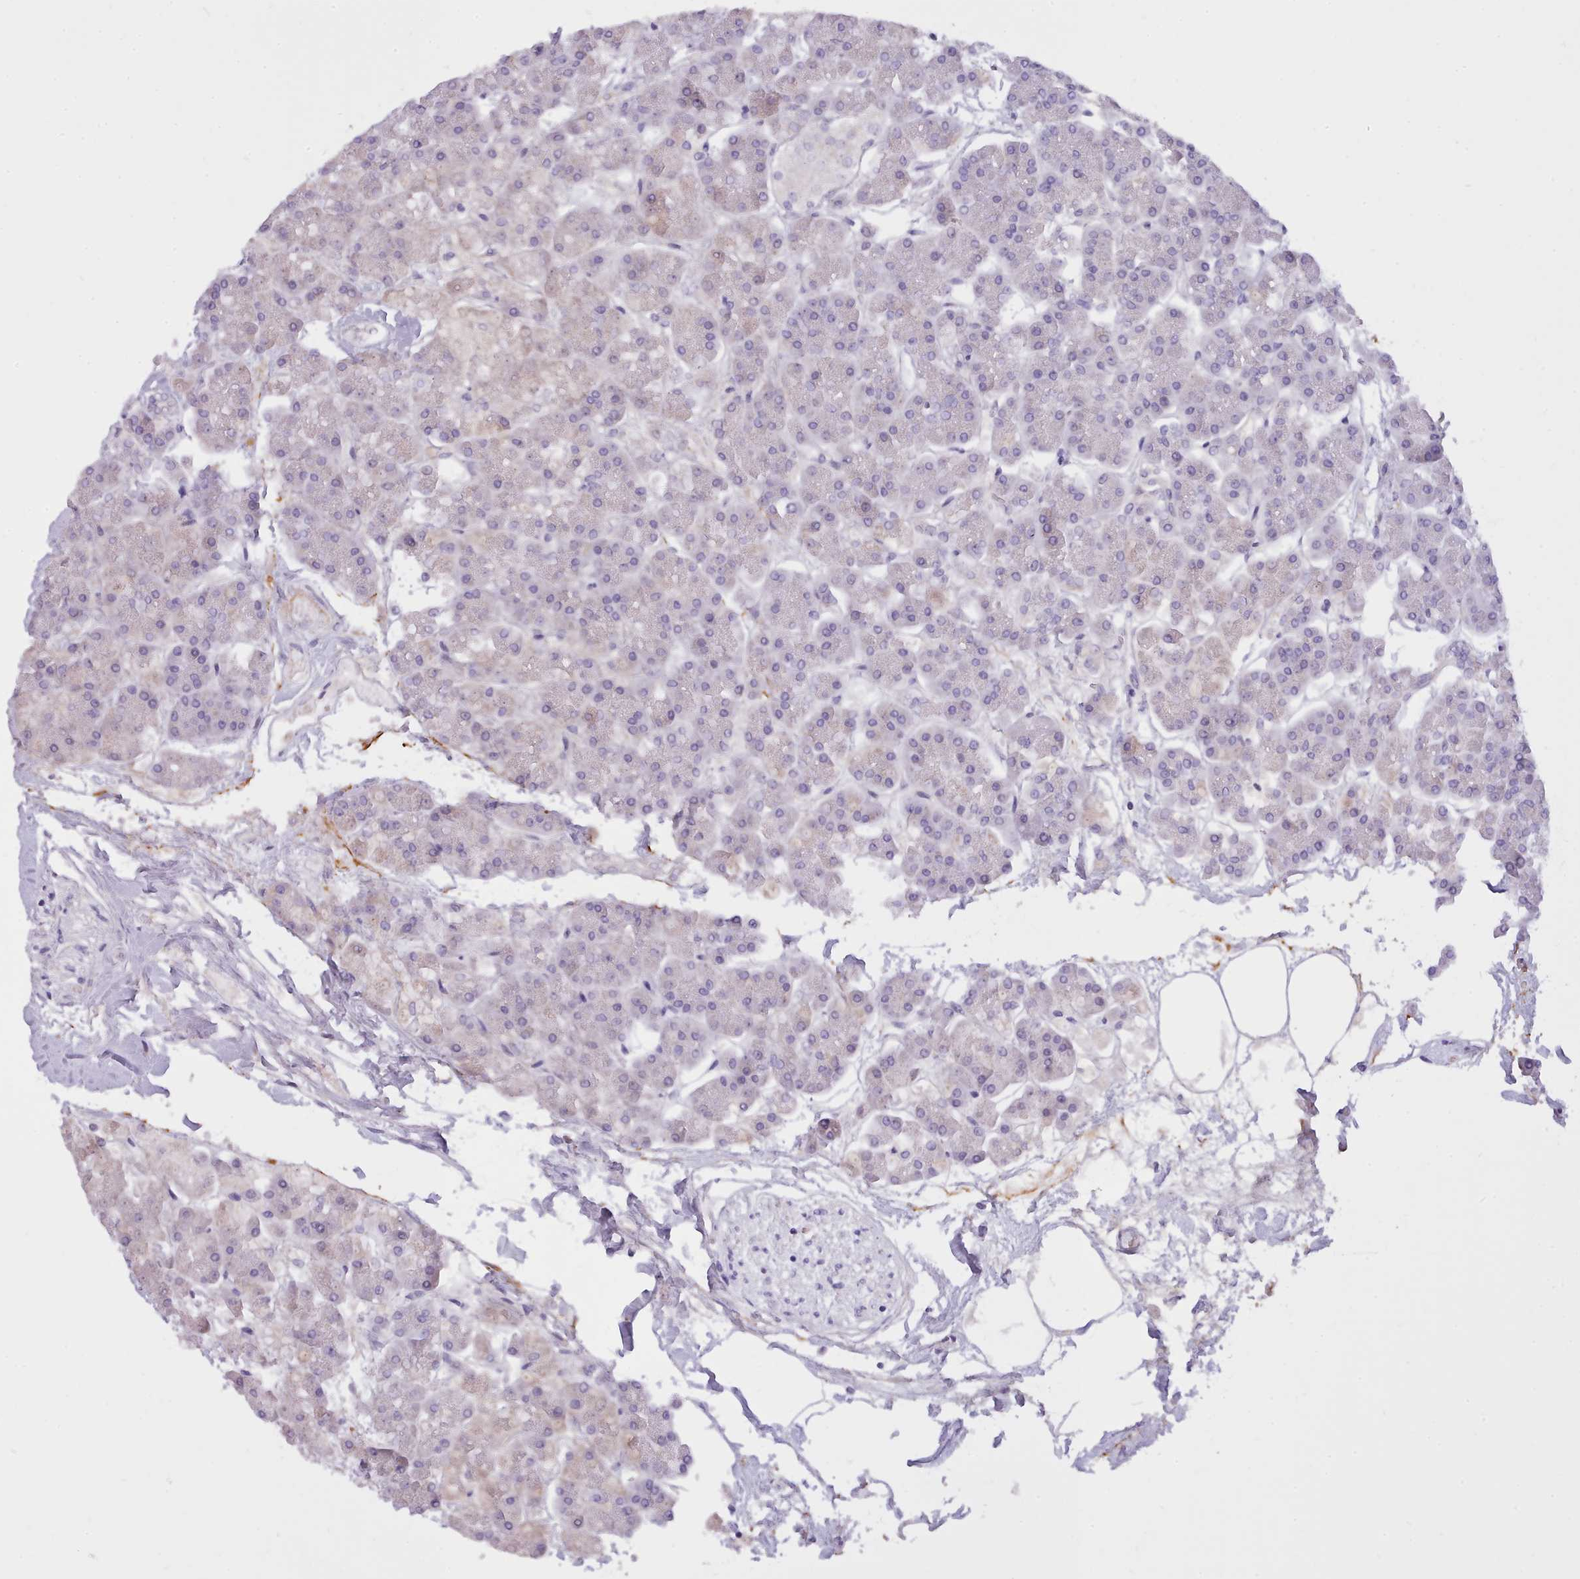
{"staining": {"intensity": "negative", "quantity": "none", "location": "none"}, "tissue": "pancreas", "cell_type": "Exocrine glandular cells", "image_type": "normal", "snomed": [{"axis": "morphology", "description": "Normal tissue, NOS"}, {"axis": "topography", "description": "Pancreas"}, {"axis": "topography", "description": "Peripheral nerve tissue"}], "caption": "Immunohistochemistry (IHC) image of benign pancreas: human pancreas stained with DAB (3,3'-diaminobenzidine) reveals no significant protein expression in exocrine glandular cells.", "gene": "CYP2A13", "patient": {"sex": "male", "age": 54}}